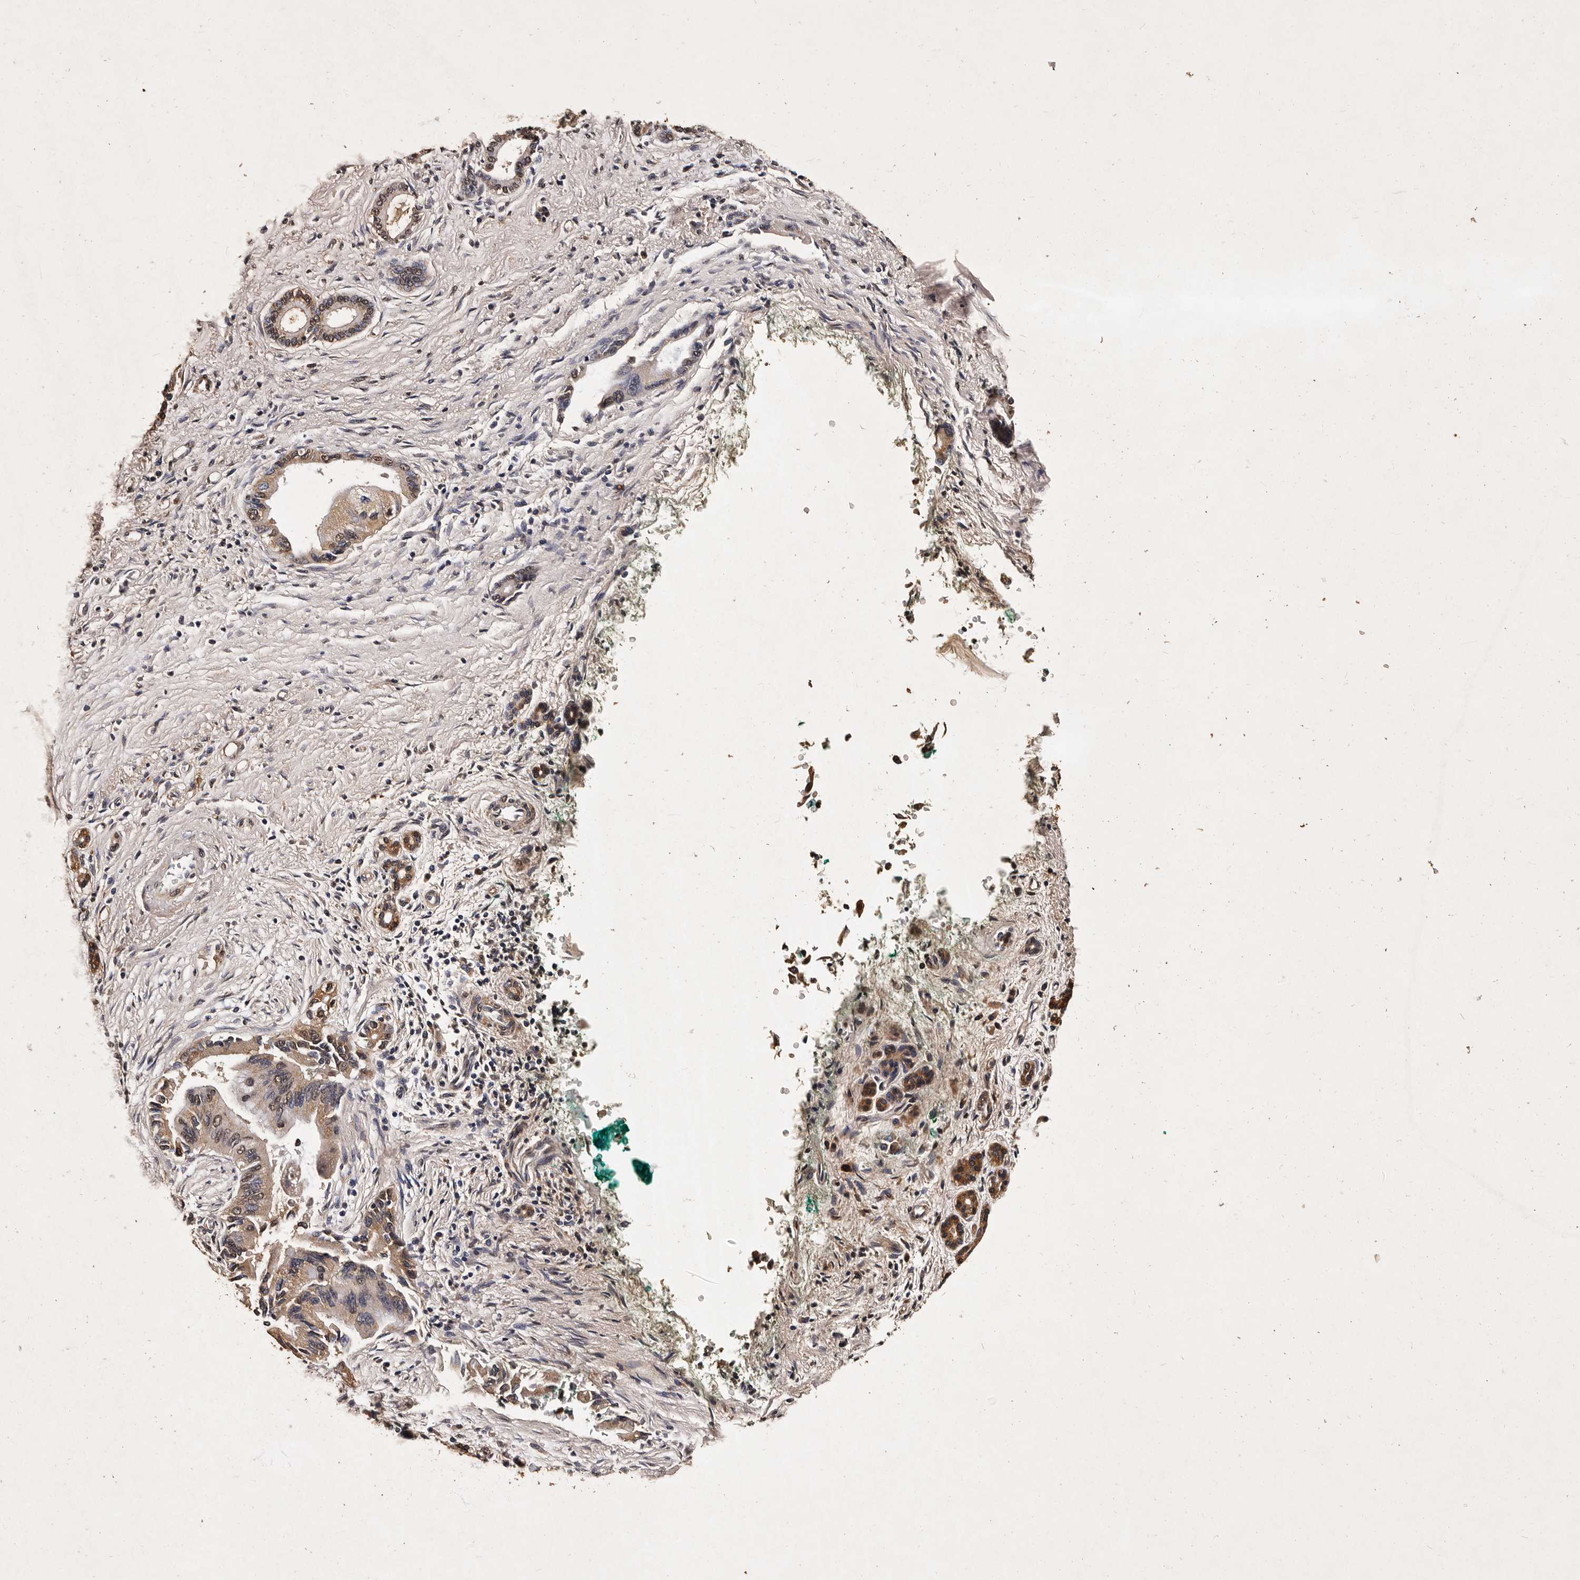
{"staining": {"intensity": "moderate", "quantity": "25%-75%", "location": "cytoplasmic/membranous,nuclear"}, "tissue": "pancreatic cancer", "cell_type": "Tumor cells", "image_type": "cancer", "snomed": [{"axis": "morphology", "description": "Adenocarcinoma, NOS"}, {"axis": "topography", "description": "Pancreas"}], "caption": "Immunohistochemistry (IHC) staining of pancreatic cancer, which demonstrates medium levels of moderate cytoplasmic/membranous and nuclear positivity in approximately 25%-75% of tumor cells indicating moderate cytoplasmic/membranous and nuclear protein expression. The staining was performed using DAB (3,3'-diaminobenzidine) (brown) for protein detection and nuclei were counterstained in hematoxylin (blue).", "gene": "PARS2", "patient": {"sex": "male", "age": 78}}